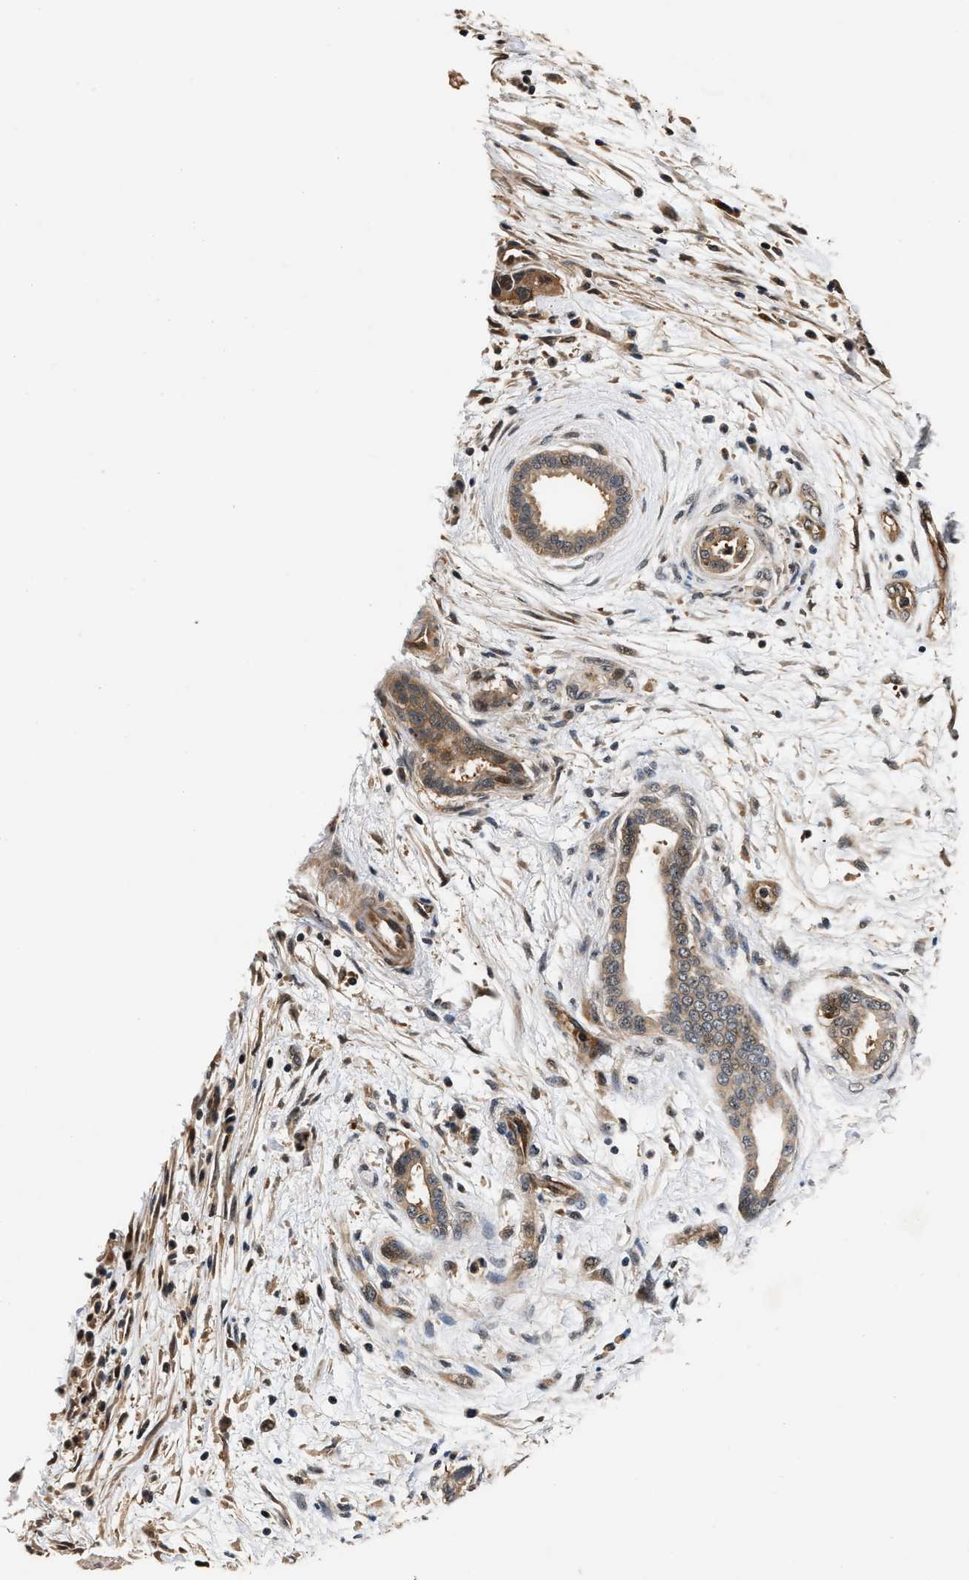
{"staining": {"intensity": "weak", "quantity": ">75%", "location": "cytoplasmic/membranous"}, "tissue": "pancreatic cancer", "cell_type": "Tumor cells", "image_type": "cancer", "snomed": [{"axis": "morphology", "description": "Normal tissue, NOS"}, {"axis": "morphology", "description": "Adenocarcinoma, NOS"}, {"axis": "topography", "description": "Pancreas"}], "caption": "Immunohistochemistry (IHC) micrograph of neoplastic tissue: human adenocarcinoma (pancreatic) stained using immunohistochemistry demonstrates low levels of weak protein expression localized specifically in the cytoplasmic/membranous of tumor cells, appearing as a cytoplasmic/membranous brown color.", "gene": "TUT7", "patient": {"sex": "female", "age": 71}}